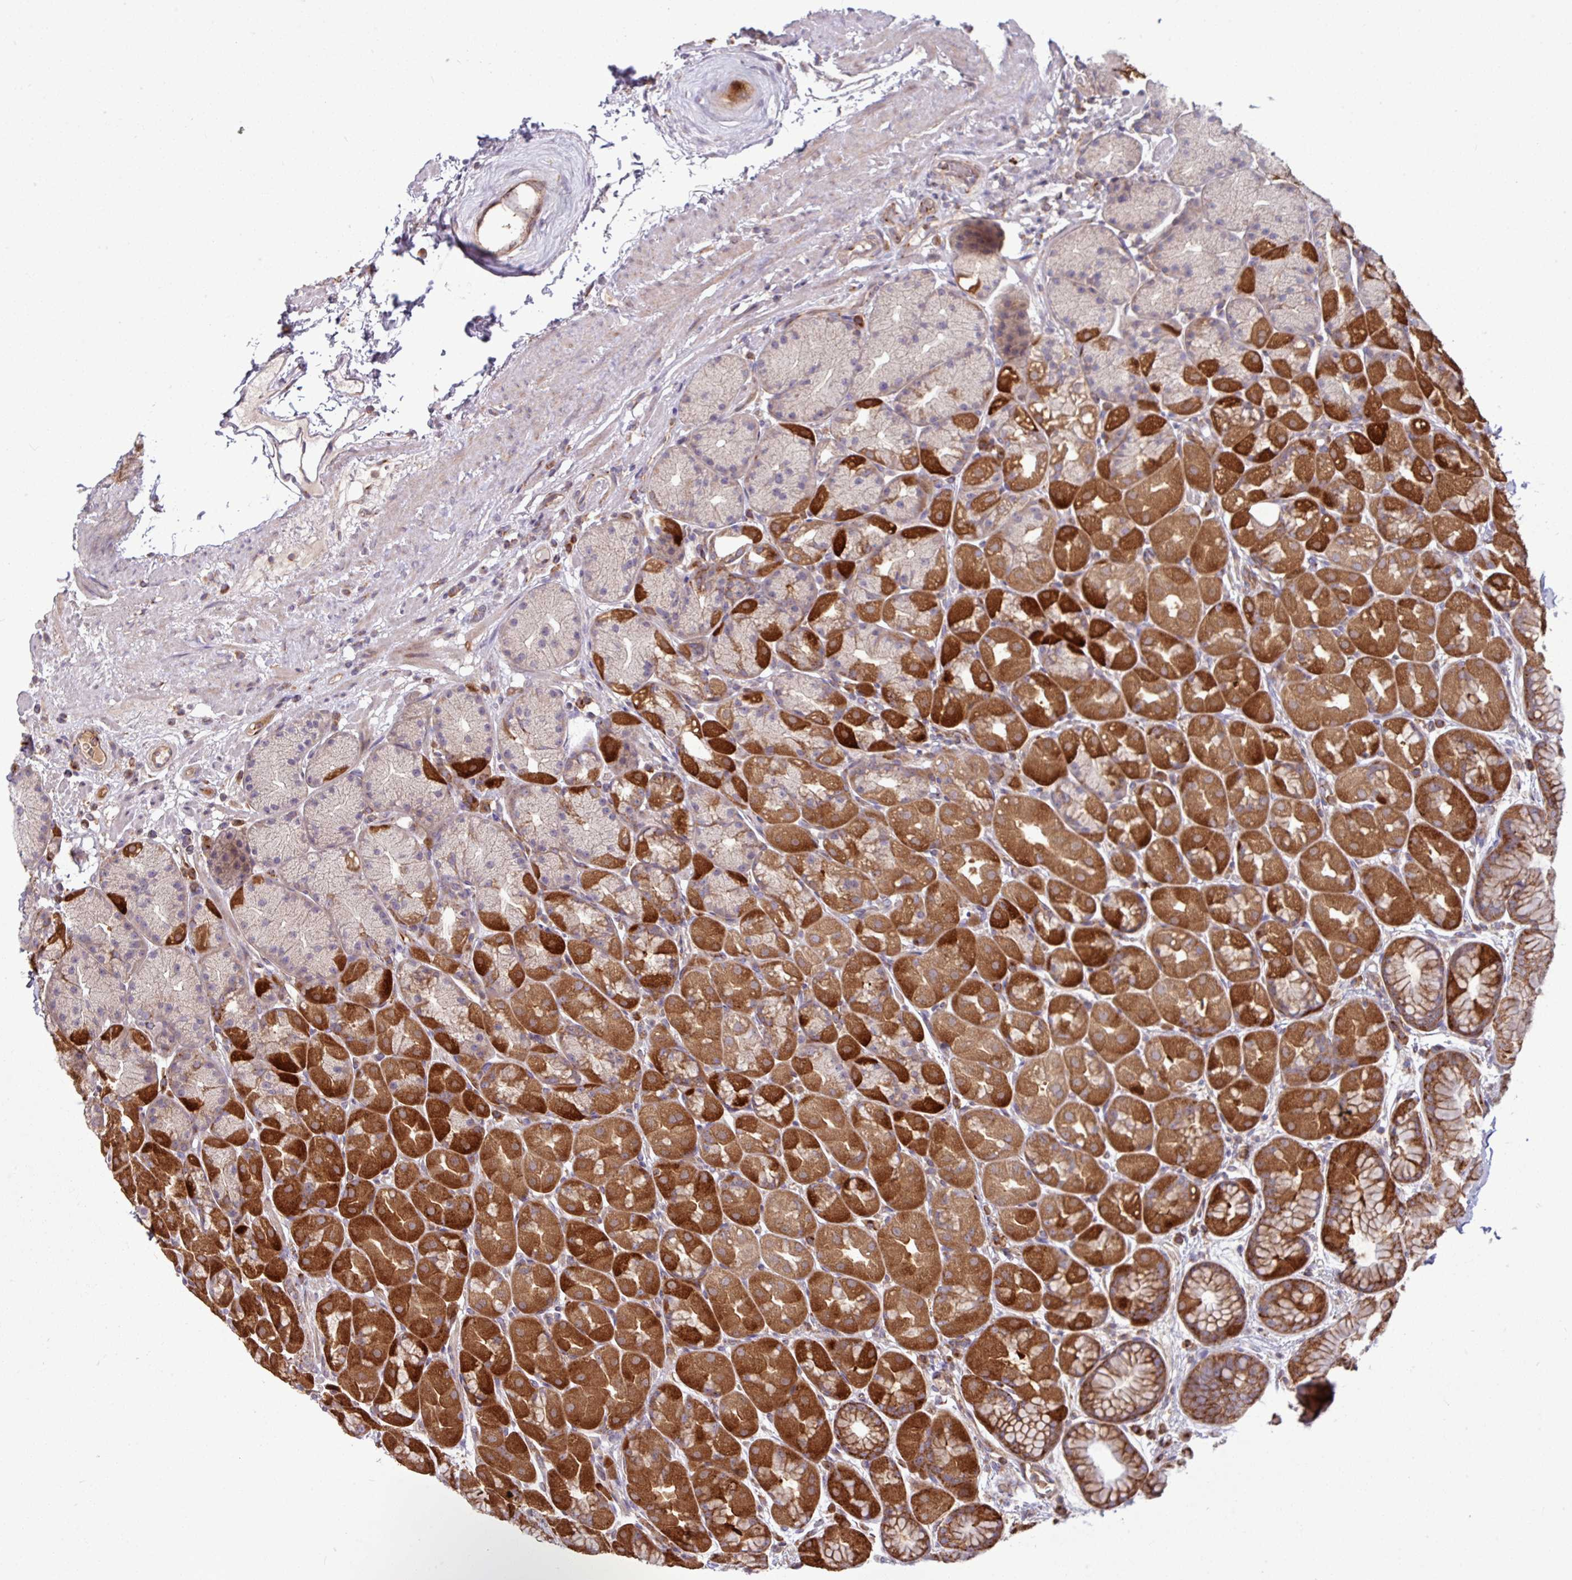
{"staining": {"intensity": "strong", "quantity": "25%-75%", "location": "cytoplasmic/membranous"}, "tissue": "stomach", "cell_type": "Glandular cells", "image_type": "normal", "snomed": [{"axis": "morphology", "description": "Normal tissue, NOS"}, {"axis": "topography", "description": "Stomach, lower"}], "caption": "Protein staining demonstrates strong cytoplasmic/membranous positivity in approximately 25%-75% of glandular cells in benign stomach.", "gene": "LSM12", "patient": {"sex": "male", "age": 67}}